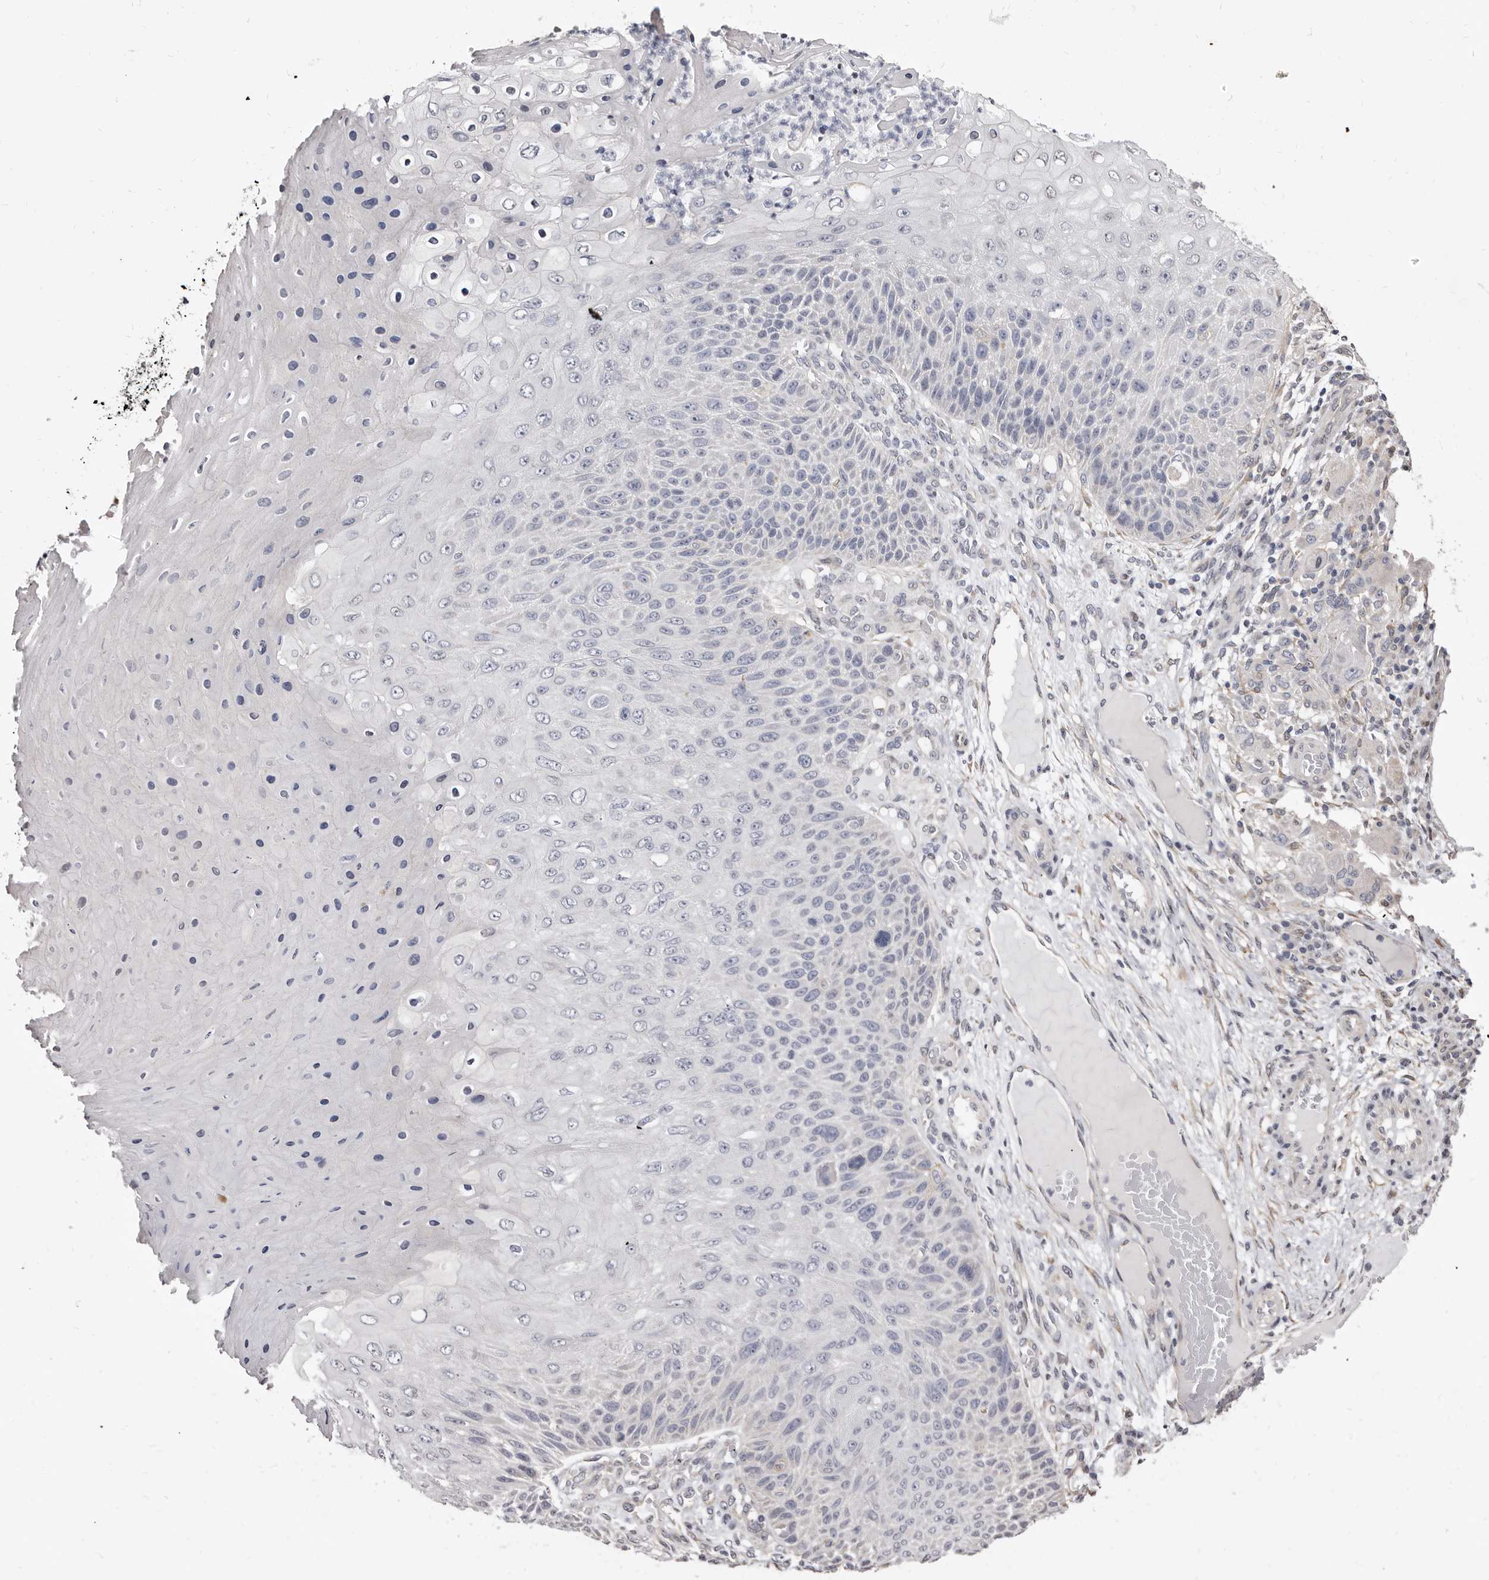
{"staining": {"intensity": "negative", "quantity": "none", "location": "none"}, "tissue": "skin cancer", "cell_type": "Tumor cells", "image_type": "cancer", "snomed": [{"axis": "morphology", "description": "Squamous cell carcinoma, NOS"}, {"axis": "topography", "description": "Skin"}], "caption": "IHC micrograph of neoplastic tissue: squamous cell carcinoma (skin) stained with DAB (3,3'-diaminobenzidine) displays no significant protein expression in tumor cells. (IHC, brightfield microscopy, high magnification).", "gene": "KHDRBS2", "patient": {"sex": "female", "age": 88}}